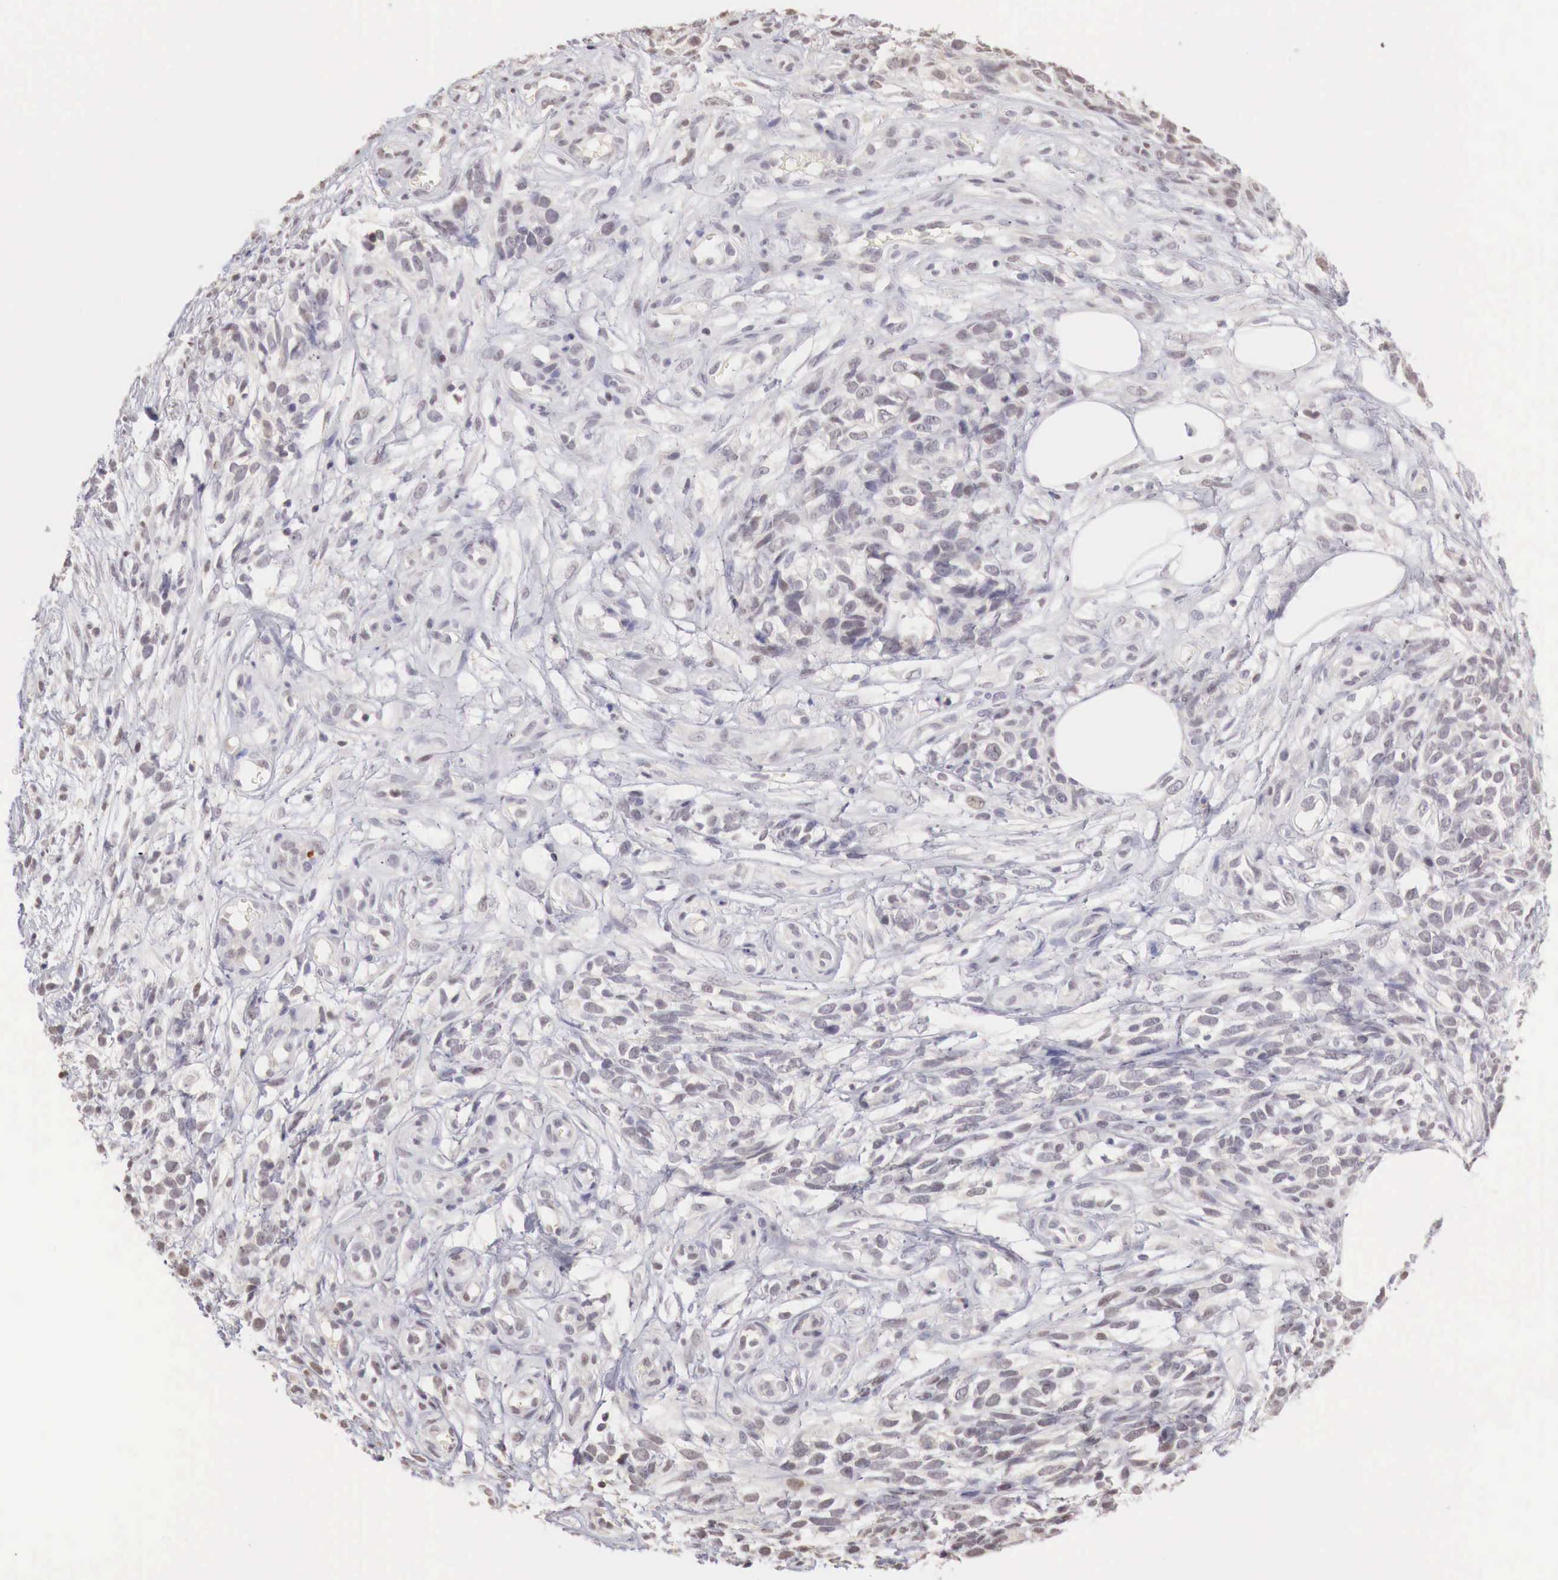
{"staining": {"intensity": "negative", "quantity": "none", "location": "none"}, "tissue": "melanoma", "cell_type": "Tumor cells", "image_type": "cancer", "snomed": [{"axis": "morphology", "description": "Malignant melanoma, NOS"}, {"axis": "topography", "description": "Skin"}], "caption": "Malignant melanoma was stained to show a protein in brown. There is no significant expression in tumor cells.", "gene": "TBC1D9", "patient": {"sex": "female", "age": 85}}